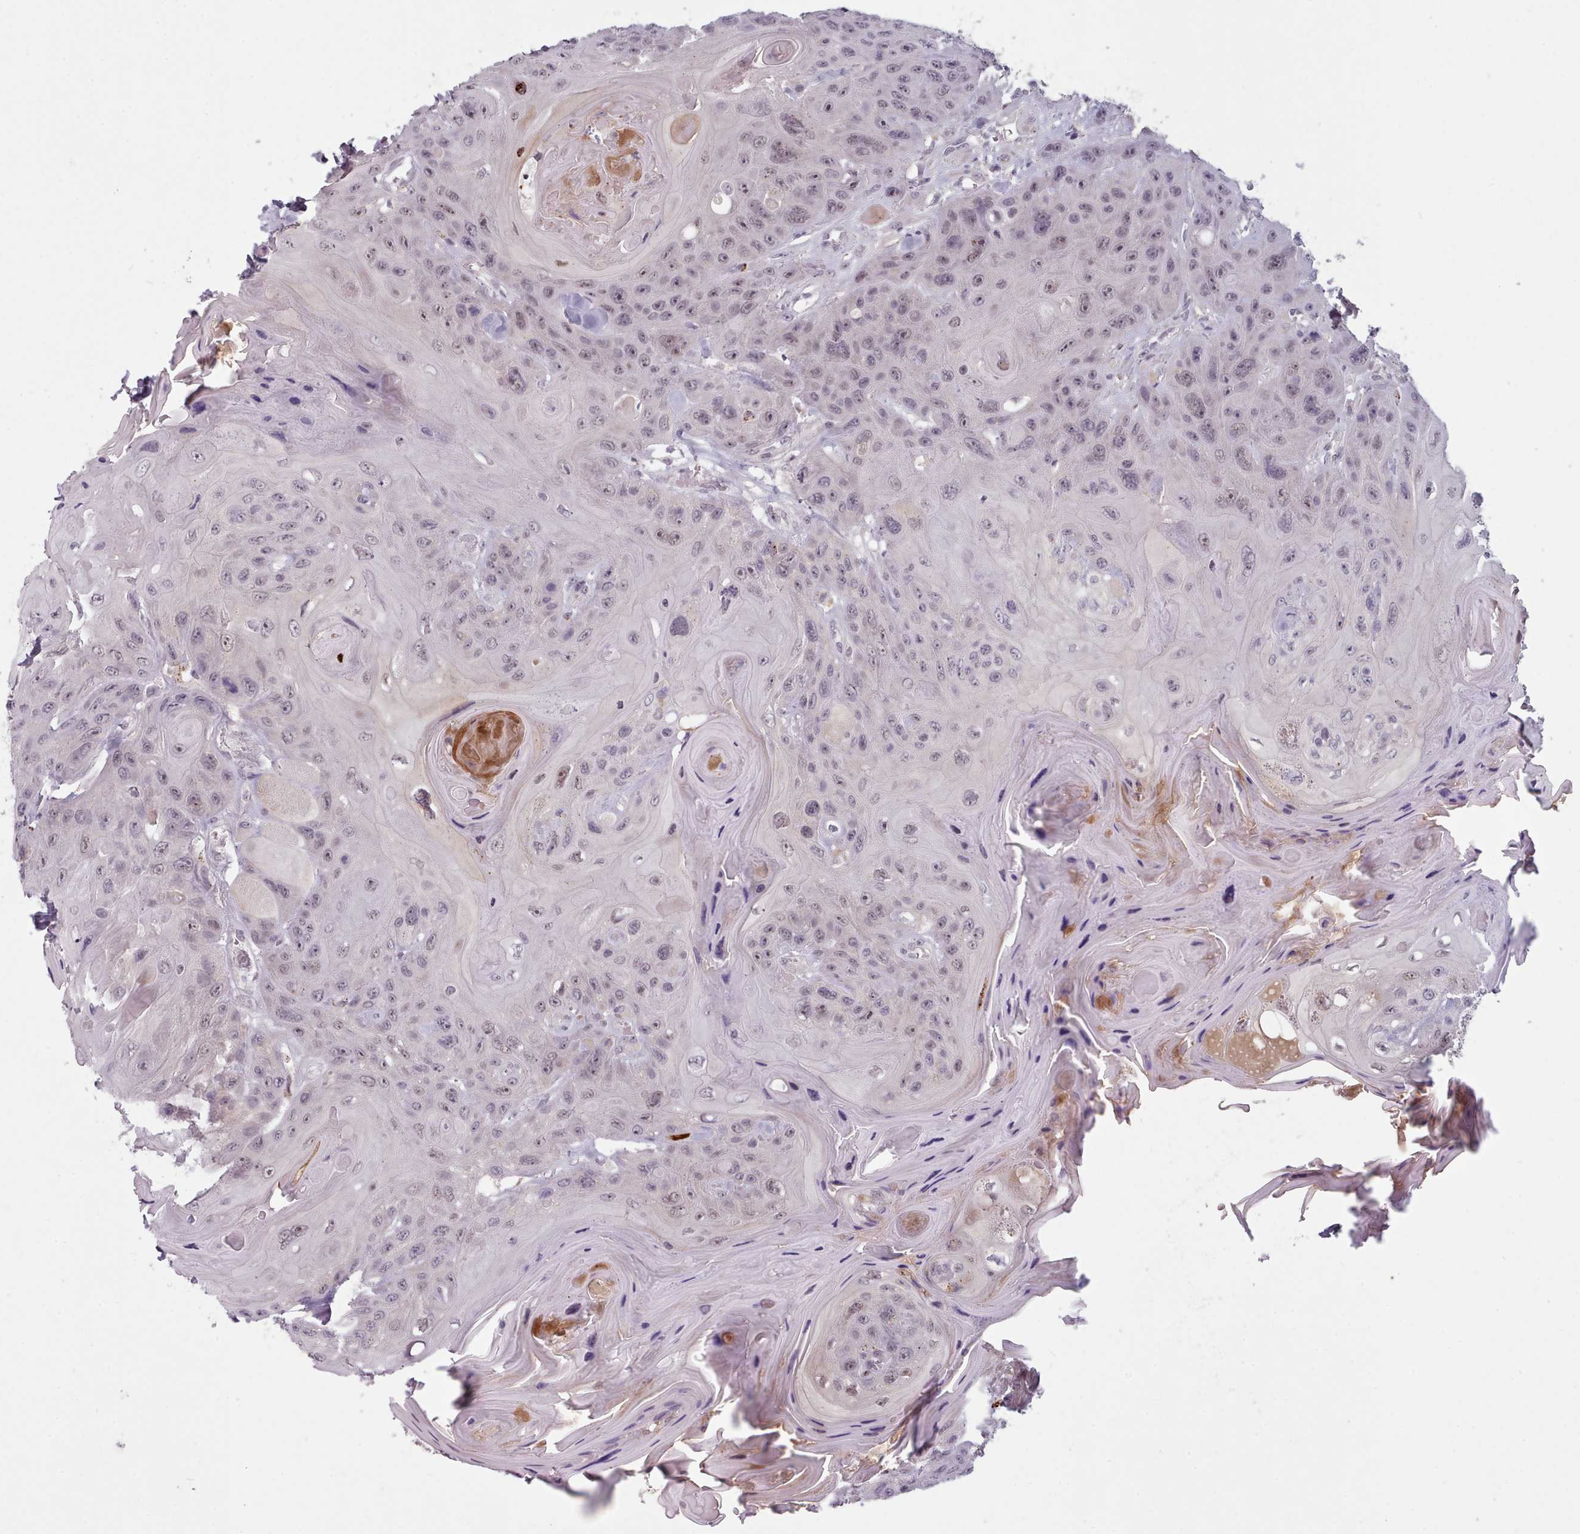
{"staining": {"intensity": "moderate", "quantity": "<25%", "location": "nuclear"}, "tissue": "head and neck cancer", "cell_type": "Tumor cells", "image_type": "cancer", "snomed": [{"axis": "morphology", "description": "Squamous cell carcinoma, NOS"}, {"axis": "topography", "description": "Head-Neck"}], "caption": "Human head and neck squamous cell carcinoma stained for a protein (brown) demonstrates moderate nuclear positive expression in approximately <25% of tumor cells.", "gene": "PBX4", "patient": {"sex": "female", "age": 59}}